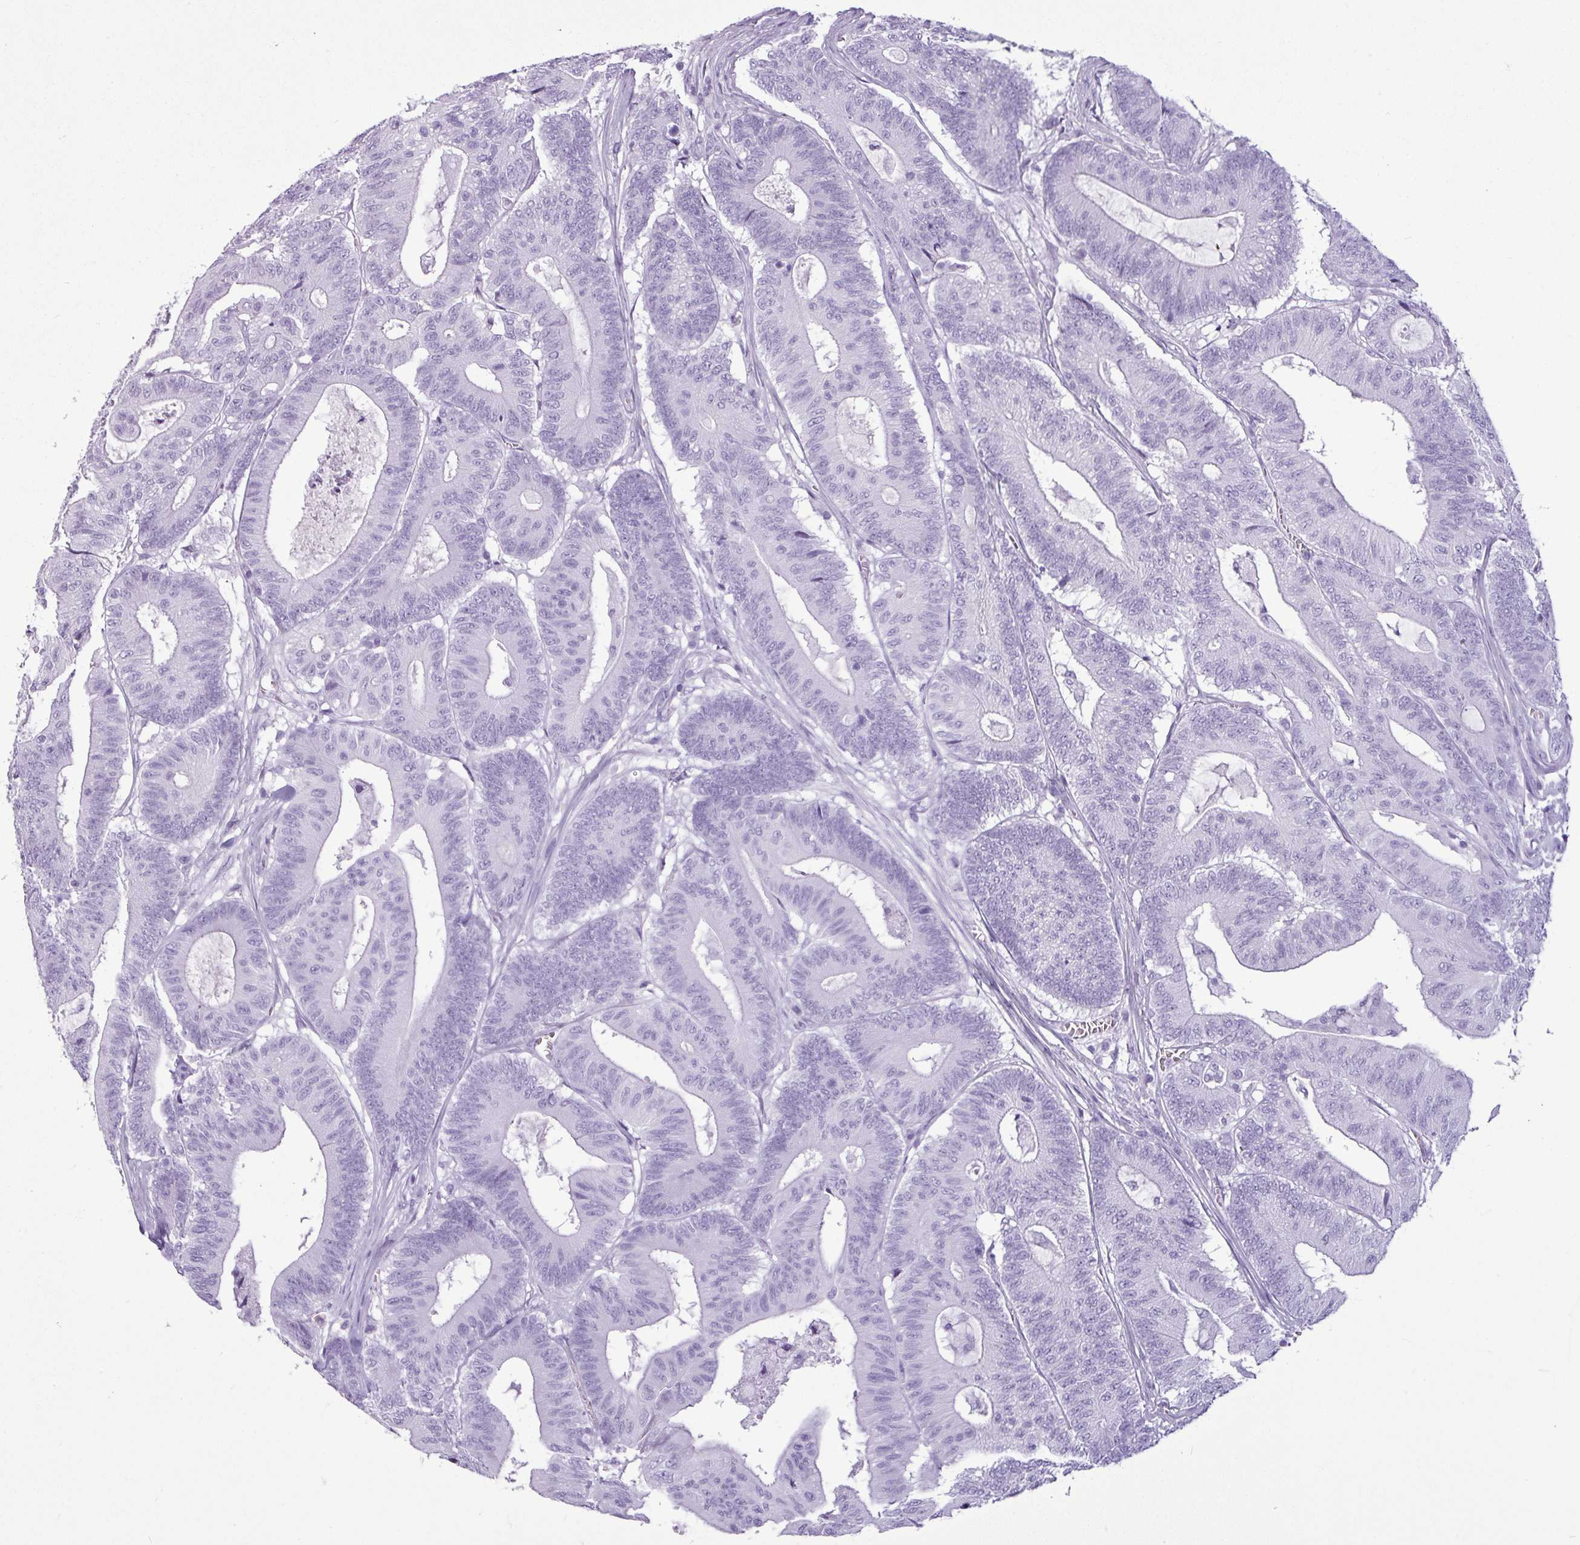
{"staining": {"intensity": "negative", "quantity": "none", "location": "none"}, "tissue": "colorectal cancer", "cell_type": "Tumor cells", "image_type": "cancer", "snomed": [{"axis": "morphology", "description": "Adenocarcinoma, NOS"}, {"axis": "topography", "description": "Colon"}], "caption": "DAB immunohistochemical staining of human colorectal adenocarcinoma demonstrates no significant expression in tumor cells.", "gene": "AMY1B", "patient": {"sex": "female", "age": 84}}